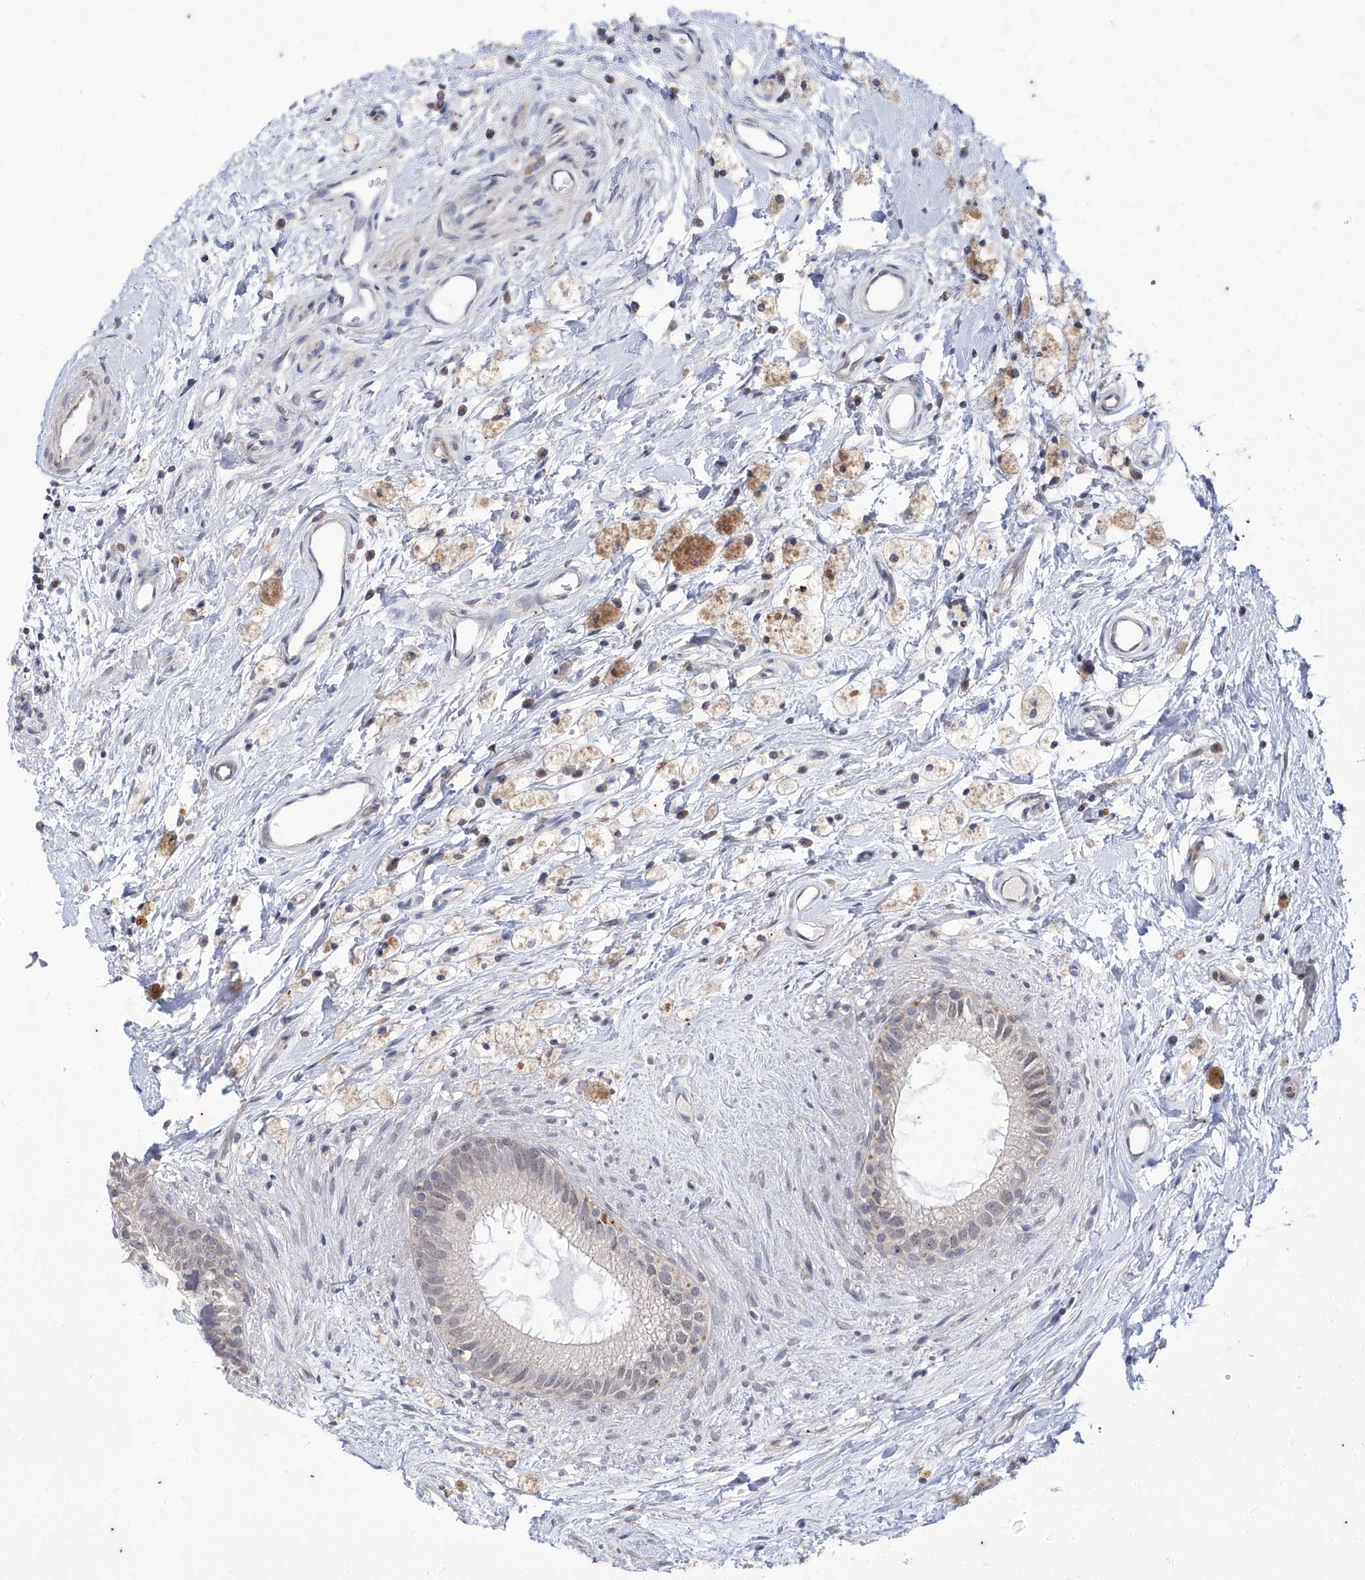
{"staining": {"intensity": "weak", "quantity": "25%-75%", "location": "nuclear"}, "tissue": "epididymis", "cell_type": "Glandular cells", "image_type": "normal", "snomed": [{"axis": "morphology", "description": "Normal tissue, NOS"}, {"axis": "topography", "description": "Epididymis"}], "caption": "A brown stain labels weak nuclear staining of a protein in glandular cells of unremarkable epididymis.", "gene": "PHF20L1", "patient": {"sex": "male", "age": 80}}